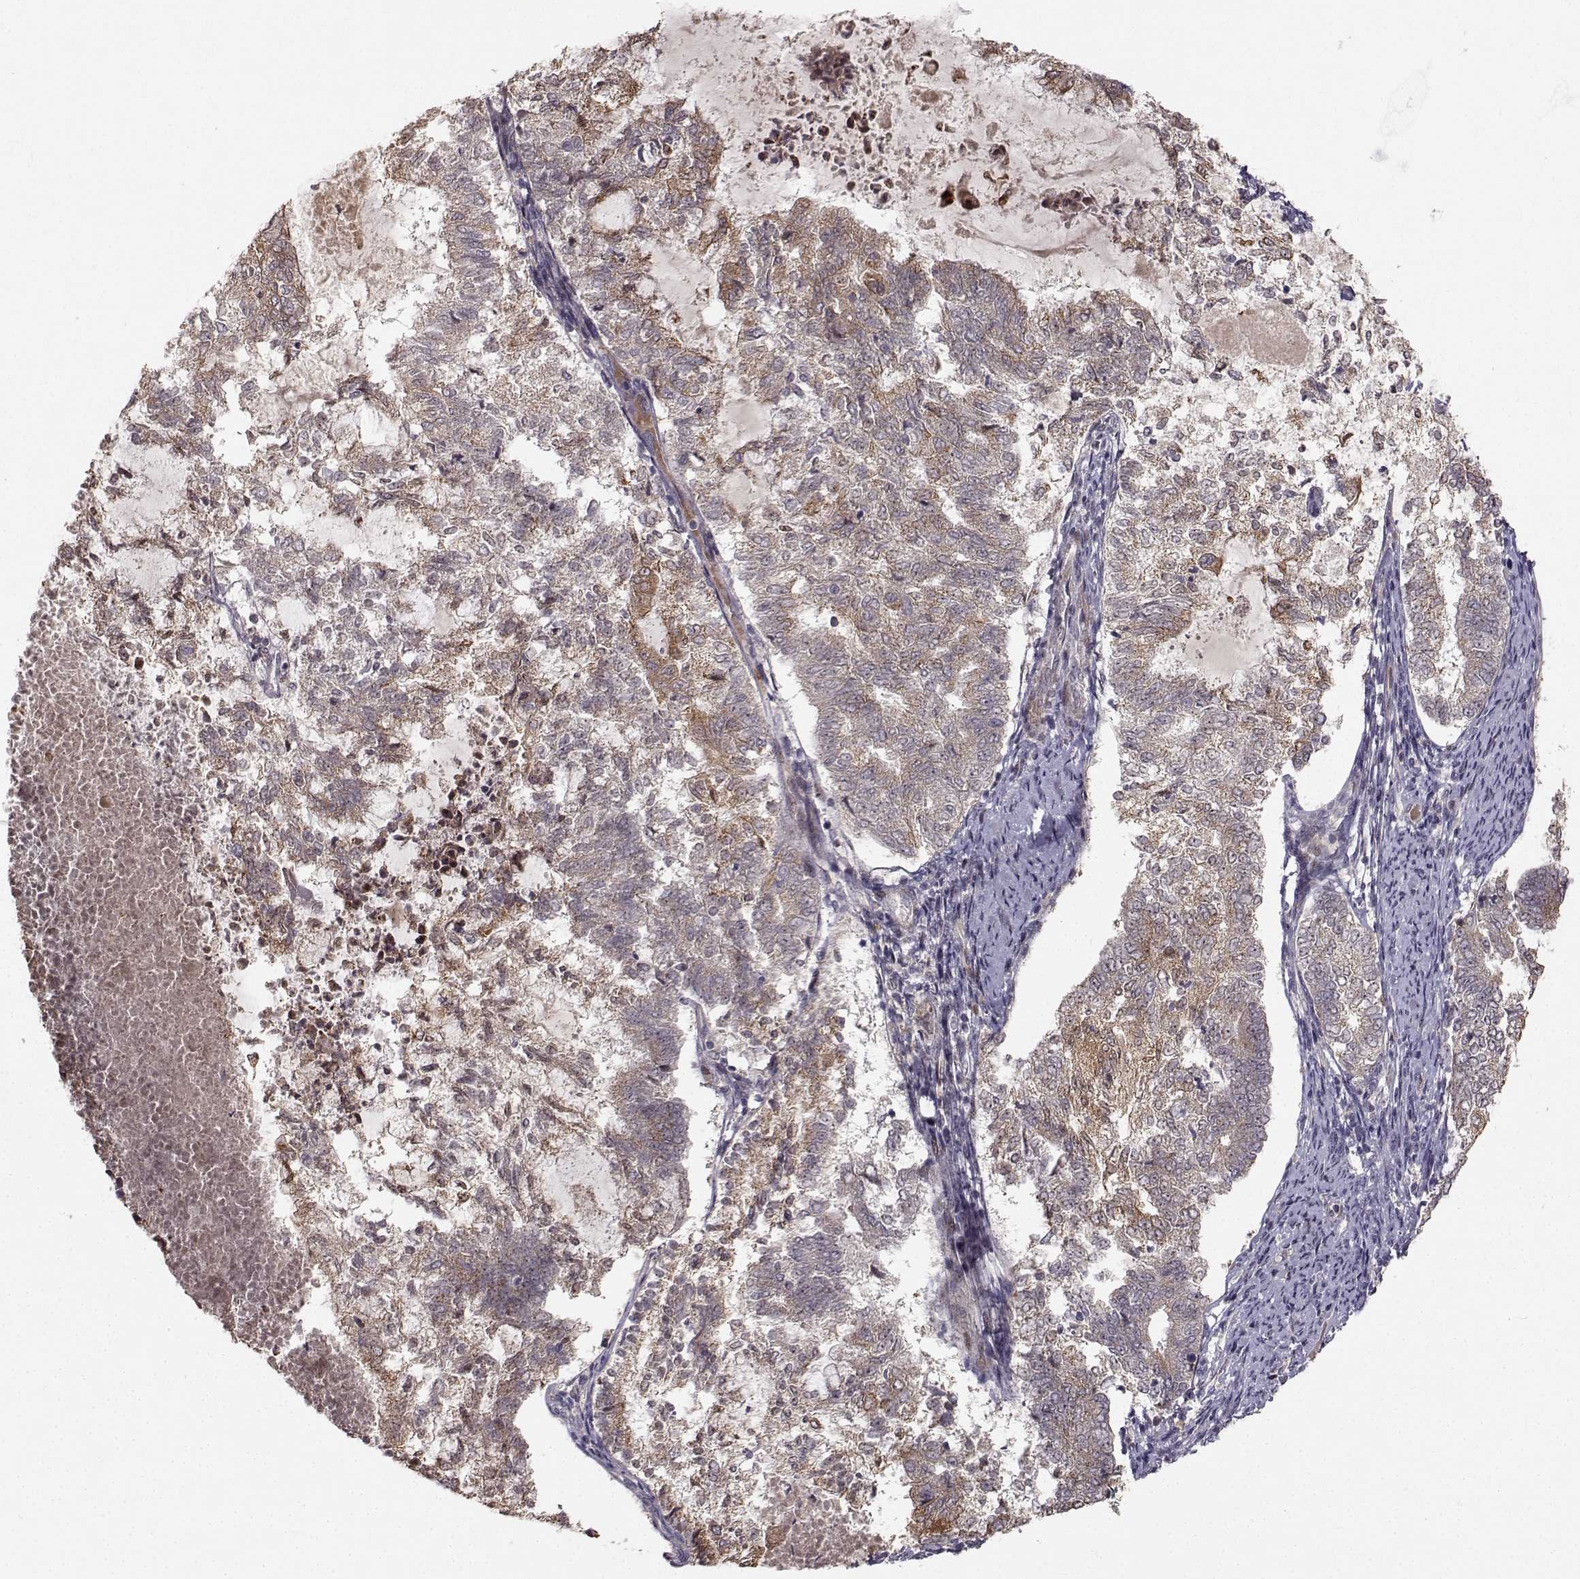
{"staining": {"intensity": "moderate", "quantity": "<25%", "location": "cytoplasmic/membranous"}, "tissue": "endometrial cancer", "cell_type": "Tumor cells", "image_type": "cancer", "snomed": [{"axis": "morphology", "description": "Adenocarcinoma, NOS"}, {"axis": "topography", "description": "Endometrium"}], "caption": "Moderate cytoplasmic/membranous protein staining is present in approximately <25% of tumor cells in adenocarcinoma (endometrial).", "gene": "APC", "patient": {"sex": "female", "age": 65}}